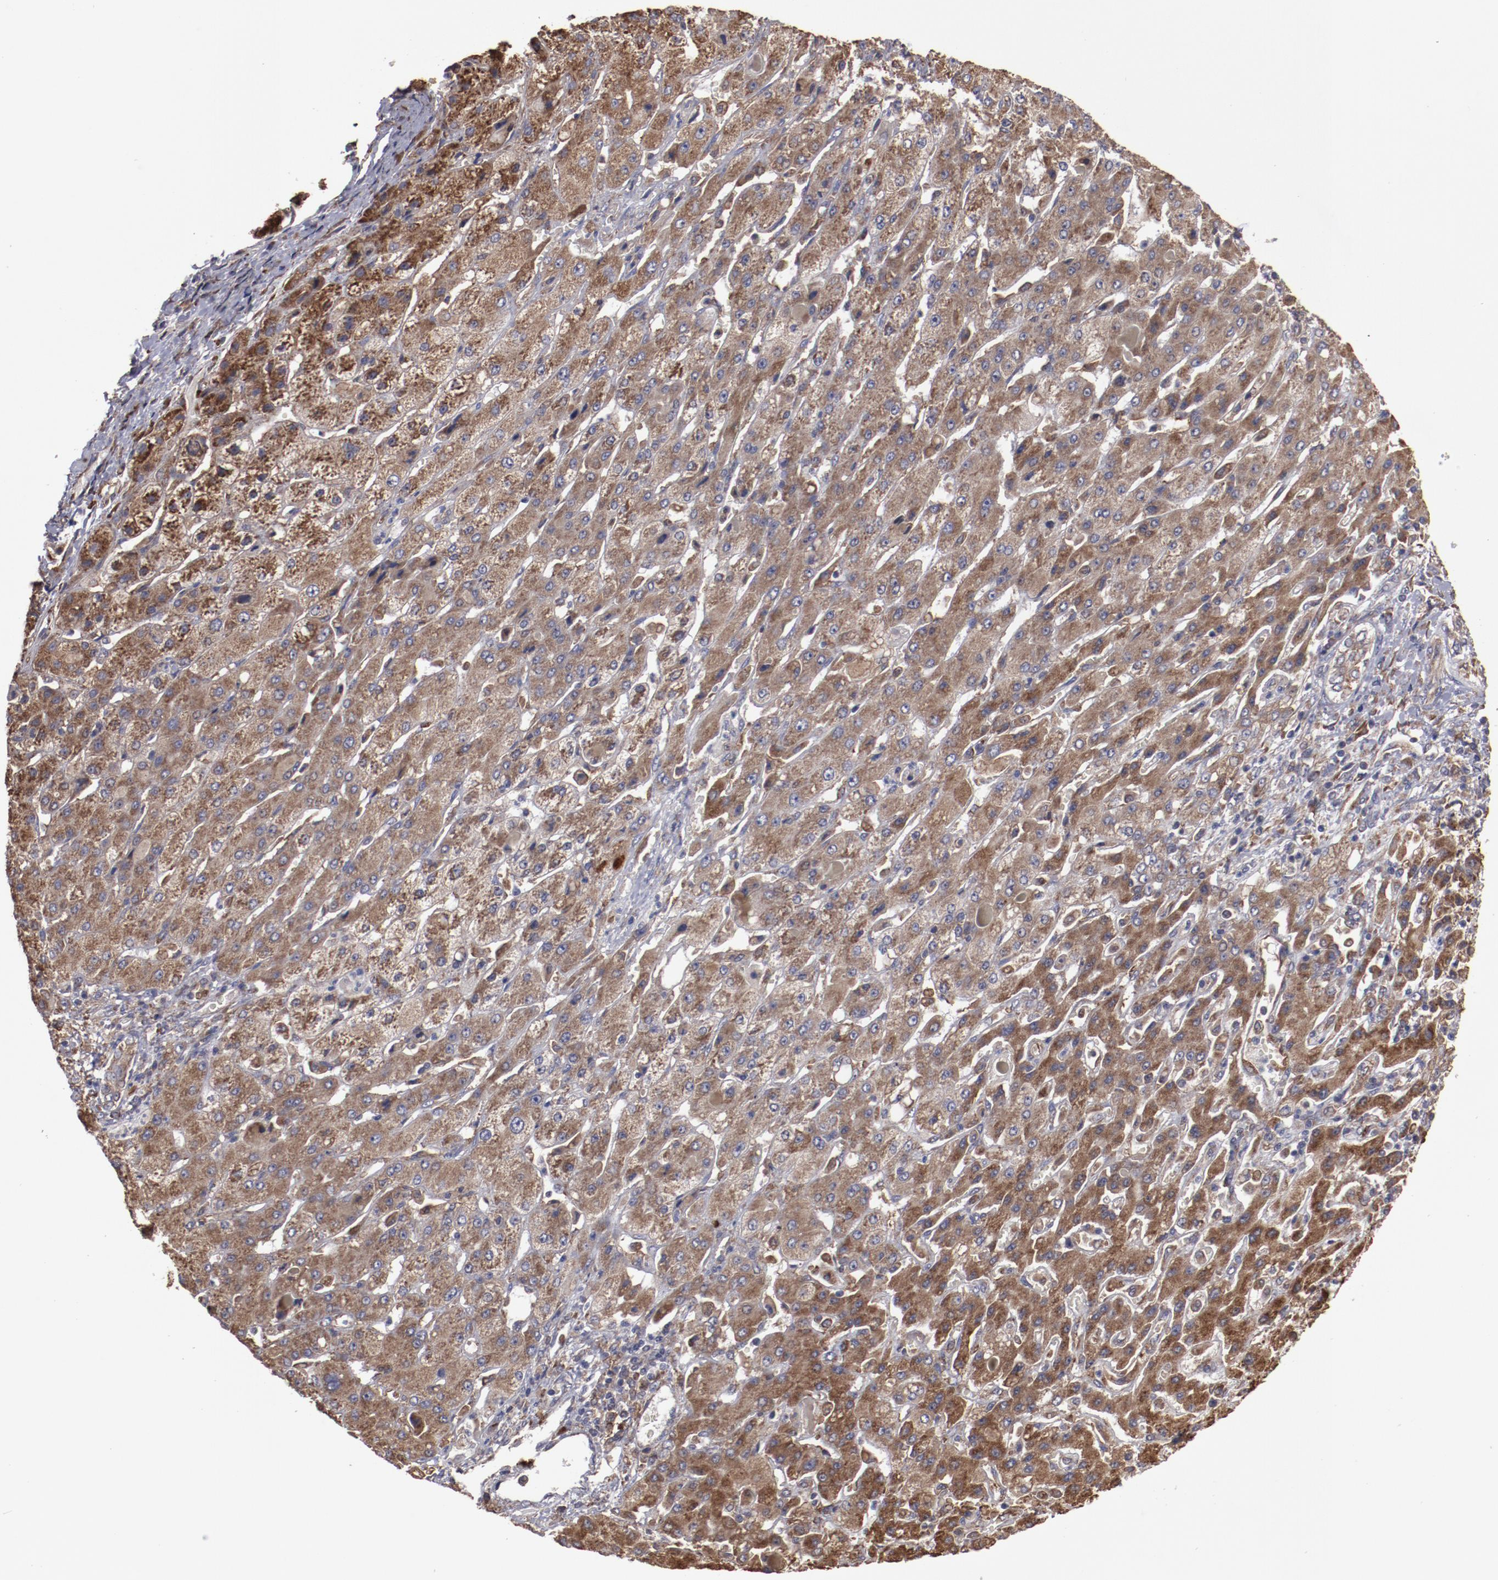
{"staining": {"intensity": "strong", "quantity": ">75%", "location": "cytoplasmic/membranous"}, "tissue": "liver cancer", "cell_type": "Tumor cells", "image_type": "cancer", "snomed": [{"axis": "morphology", "description": "Cholangiocarcinoma"}, {"axis": "topography", "description": "Liver"}], "caption": "Human liver cancer (cholangiocarcinoma) stained with a brown dye exhibits strong cytoplasmic/membranous positive staining in approximately >75% of tumor cells.", "gene": "RPS4Y1", "patient": {"sex": "female", "age": 52}}